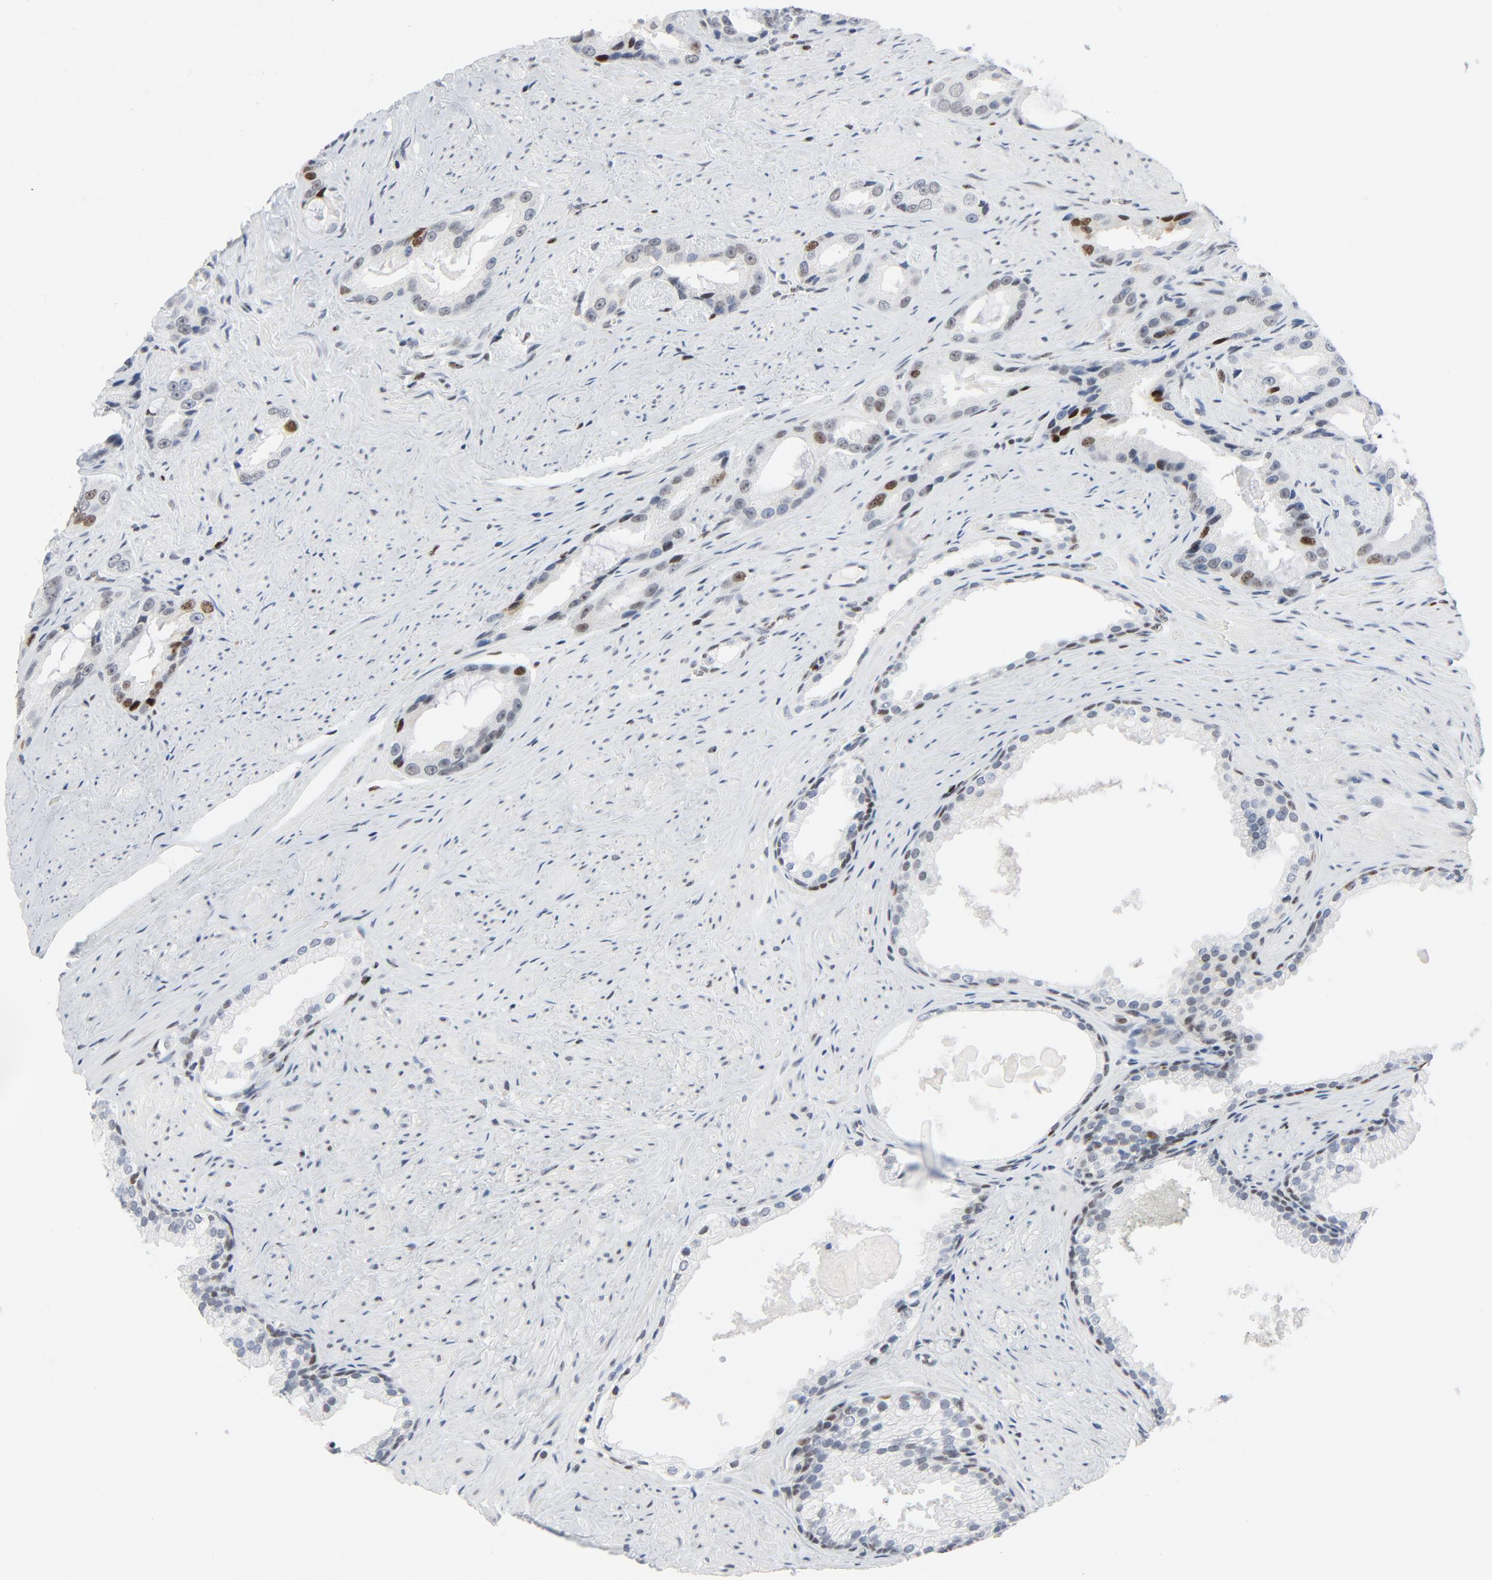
{"staining": {"intensity": "moderate", "quantity": "<25%", "location": "nuclear"}, "tissue": "prostate cancer", "cell_type": "Tumor cells", "image_type": "cancer", "snomed": [{"axis": "morphology", "description": "Adenocarcinoma, Medium grade"}, {"axis": "topography", "description": "Prostate"}], "caption": "The micrograph reveals a brown stain indicating the presence of a protein in the nuclear of tumor cells in medium-grade adenocarcinoma (prostate).", "gene": "POLD1", "patient": {"sex": "male", "age": 60}}